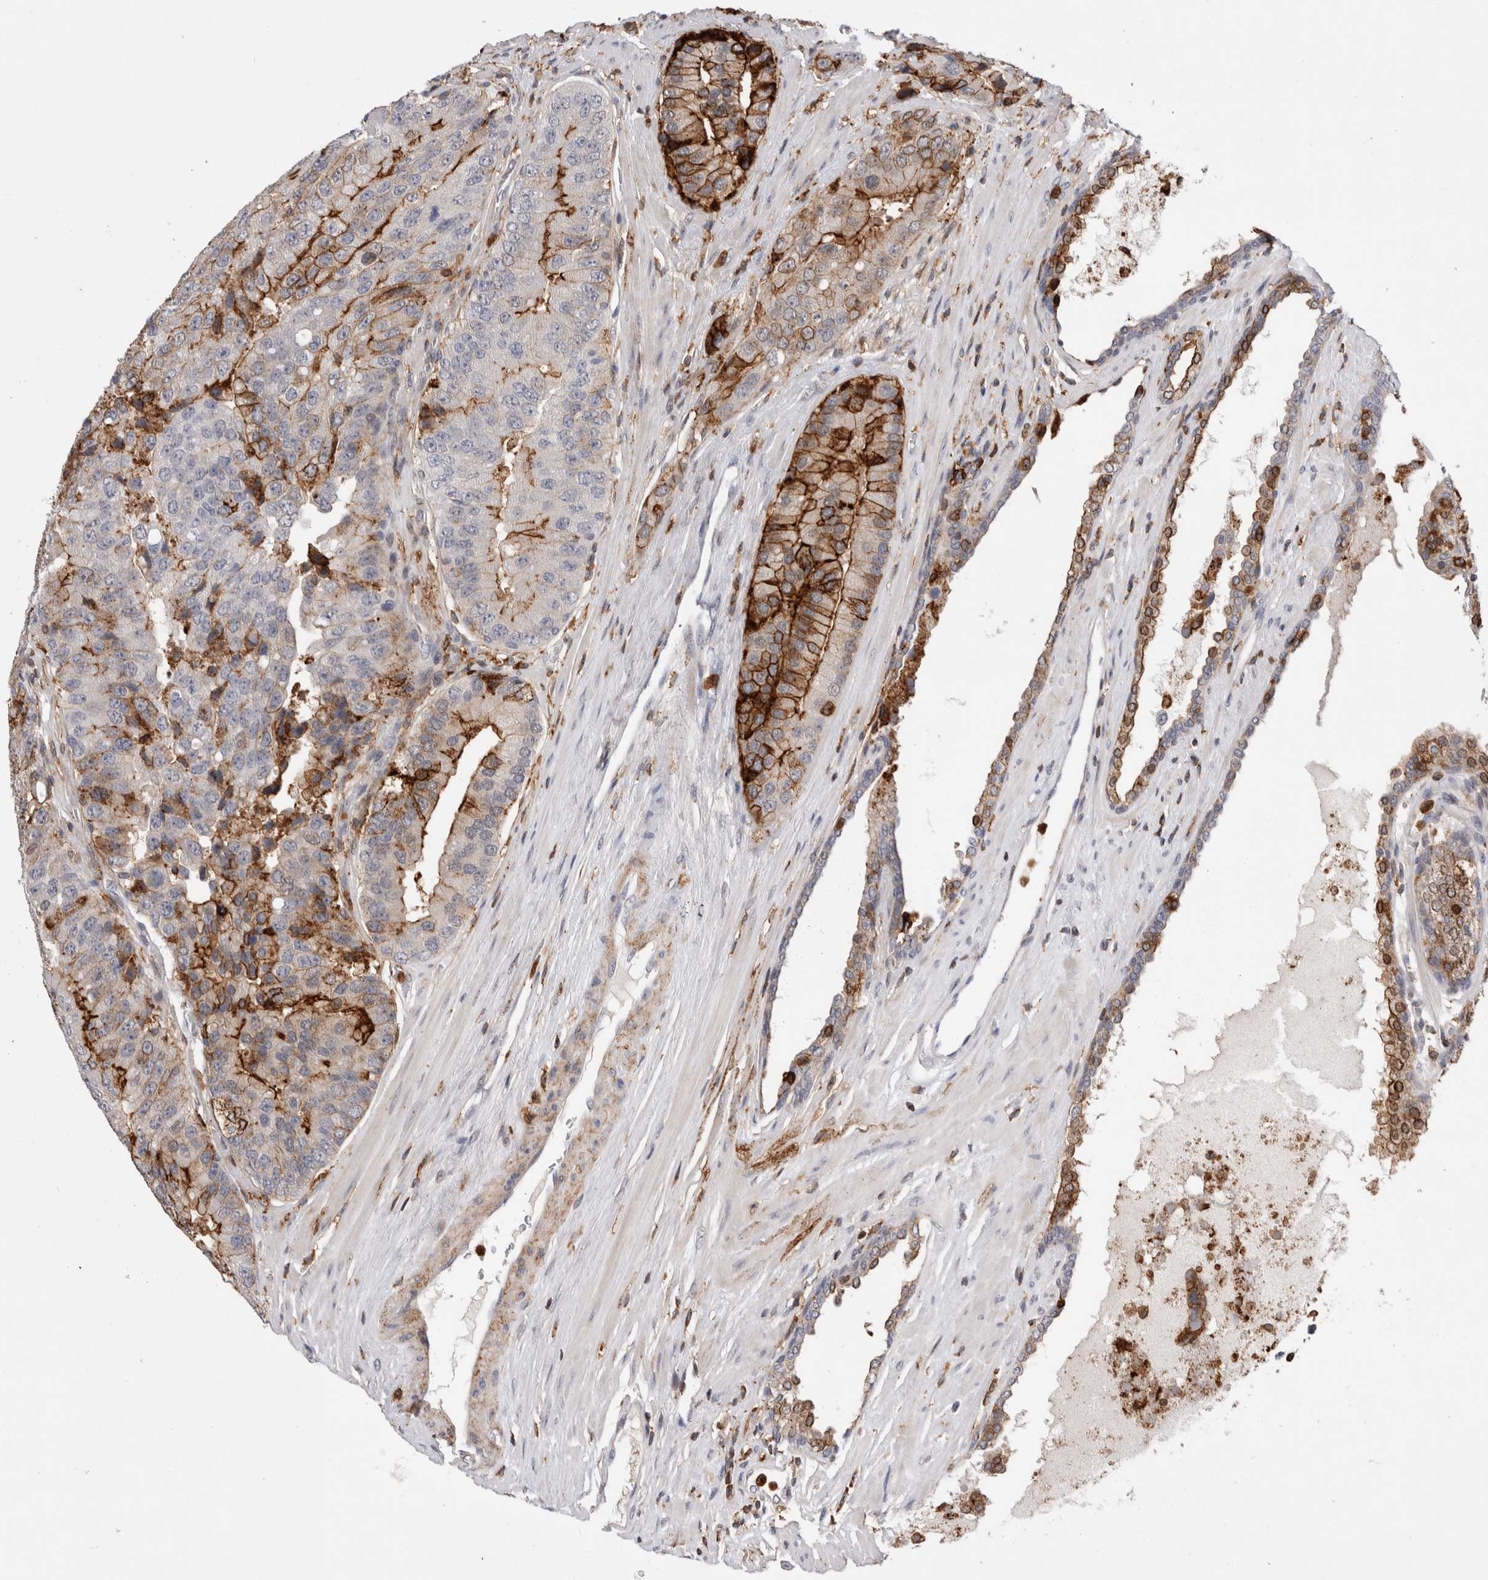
{"staining": {"intensity": "strong", "quantity": "25%-75%", "location": "cytoplasmic/membranous"}, "tissue": "prostate cancer", "cell_type": "Tumor cells", "image_type": "cancer", "snomed": [{"axis": "morphology", "description": "Adenocarcinoma, High grade"}, {"axis": "topography", "description": "Prostate"}], "caption": "Protein expression by immunohistochemistry (IHC) exhibits strong cytoplasmic/membranous staining in about 25%-75% of tumor cells in prostate cancer.", "gene": "CCDC88B", "patient": {"sex": "male", "age": 70}}